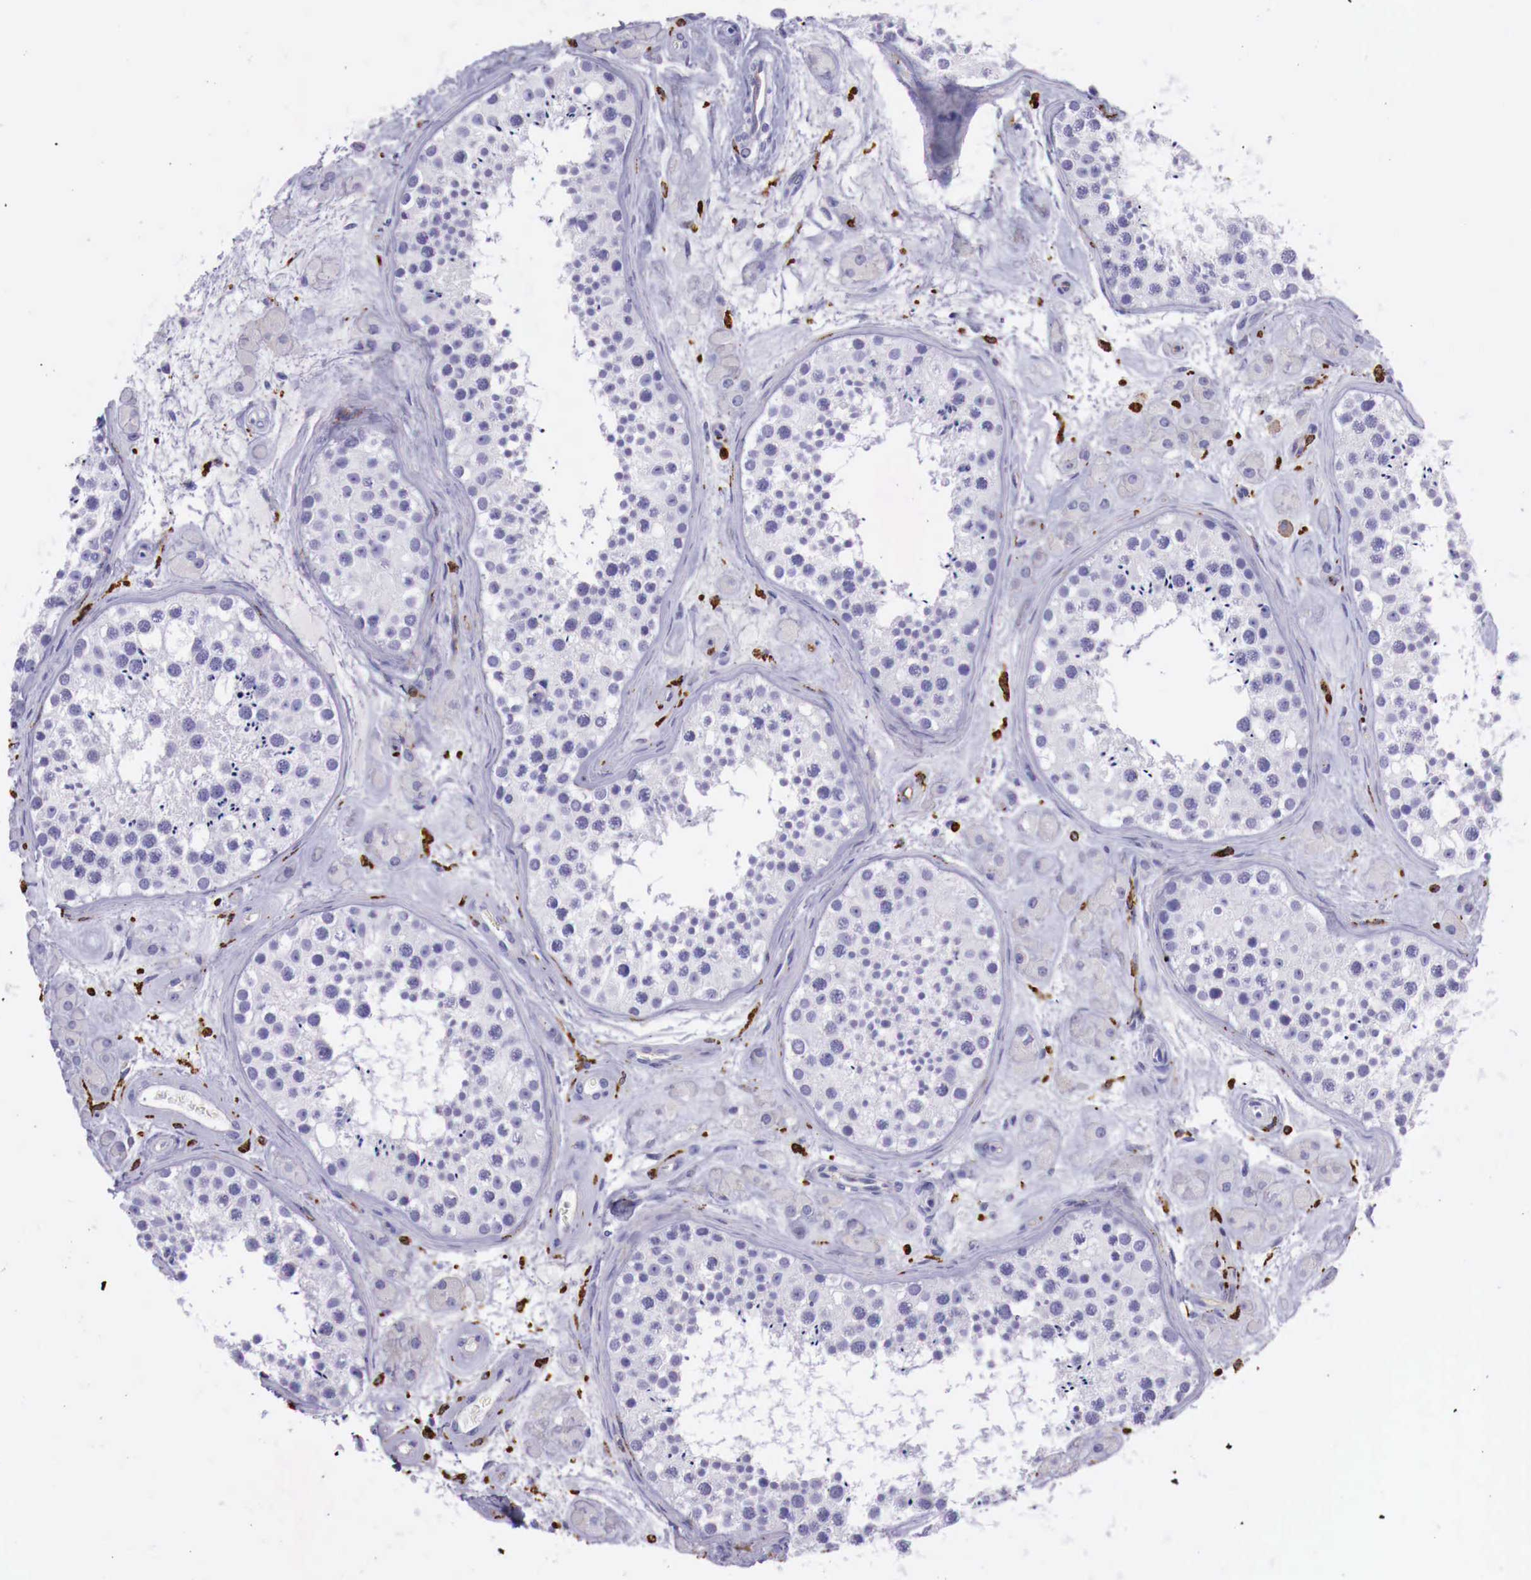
{"staining": {"intensity": "negative", "quantity": "none", "location": "none"}, "tissue": "testis", "cell_type": "Cells in seminiferous ducts", "image_type": "normal", "snomed": [{"axis": "morphology", "description": "Normal tissue, NOS"}, {"axis": "topography", "description": "Testis"}], "caption": "This image is of normal testis stained with immunohistochemistry (IHC) to label a protein in brown with the nuclei are counter-stained blue. There is no expression in cells in seminiferous ducts.", "gene": "MSR1", "patient": {"sex": "male", "age": 38}}